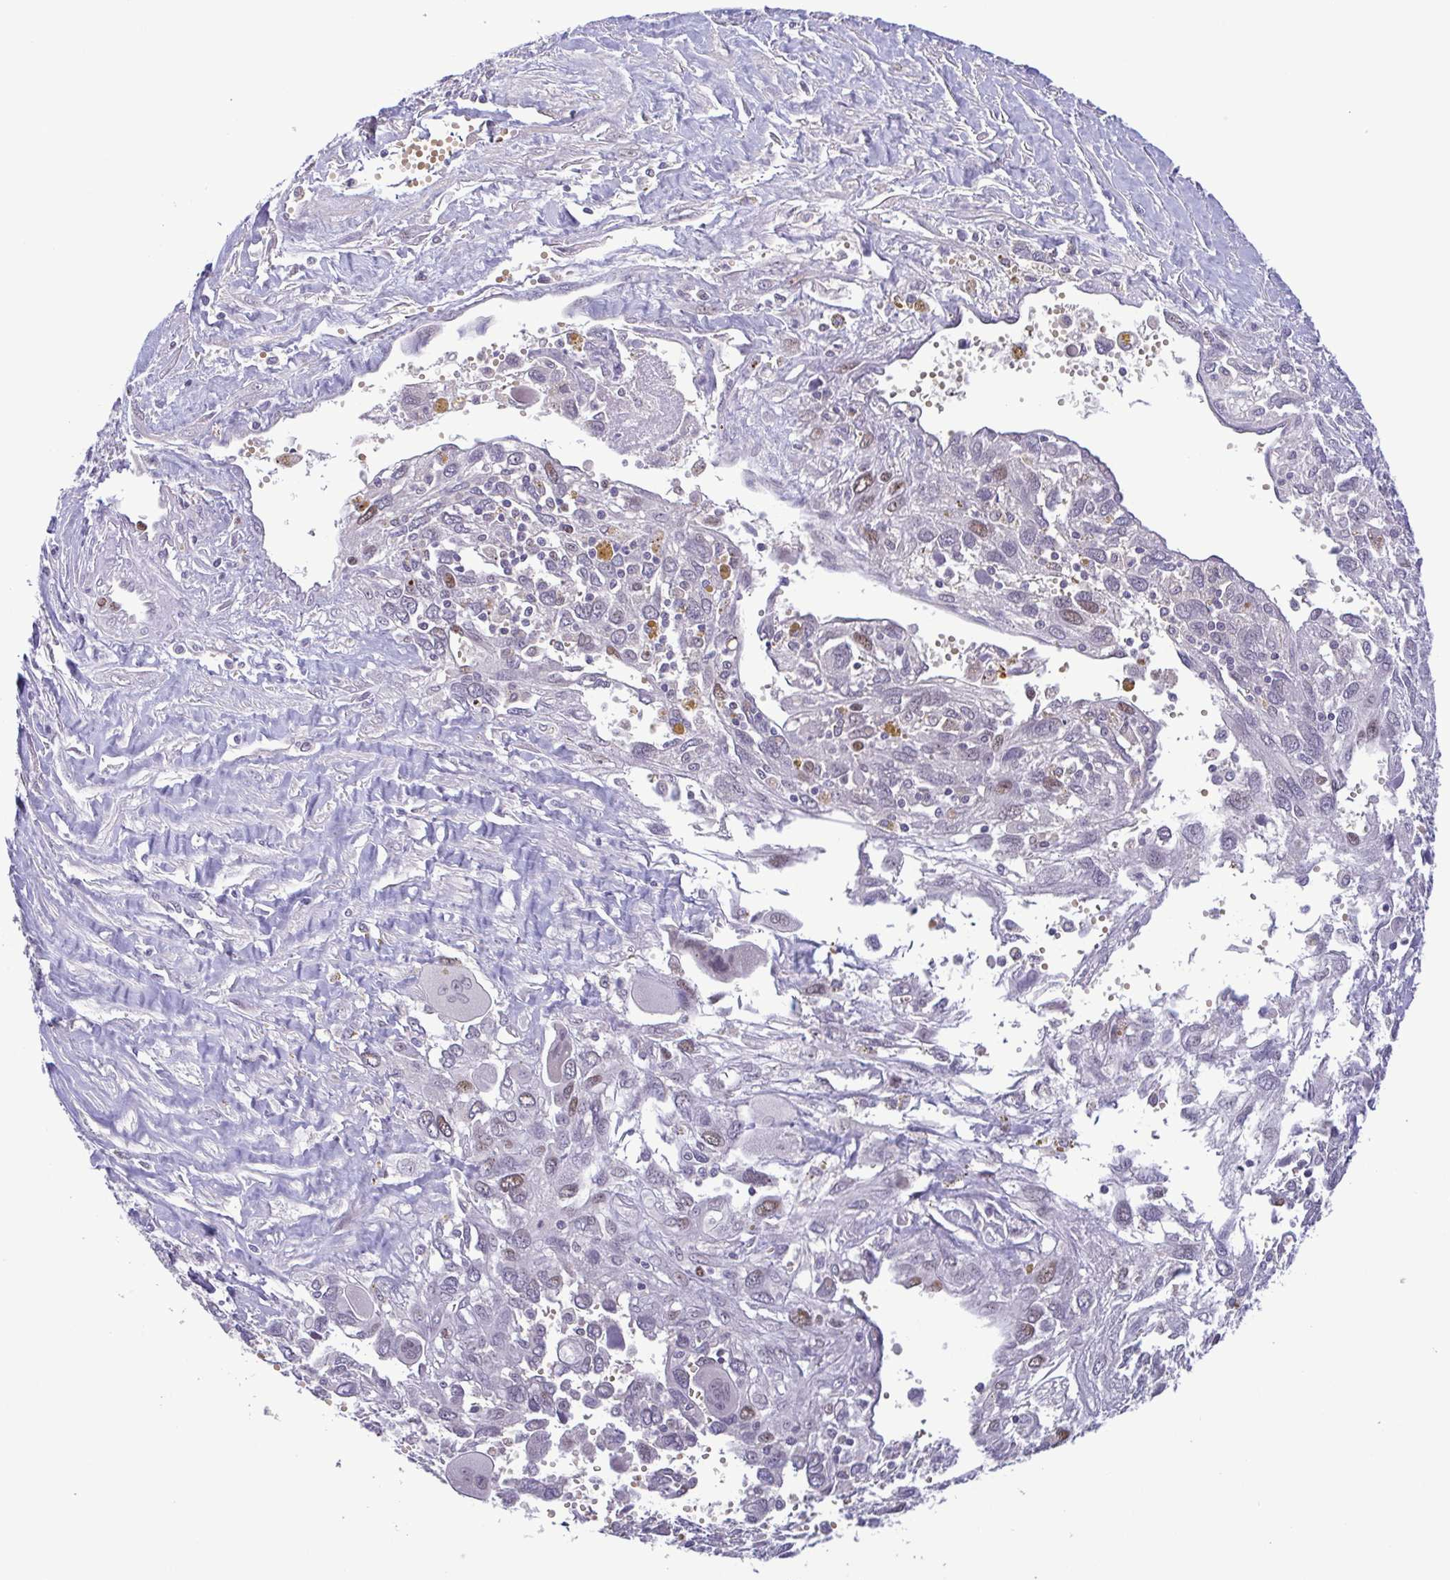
{"staining": {"intensity": "negative", "quantity": "none", "location": "none"}, "tissue": "pancreatic cancer", "cell_type": "Tumor cells", "image_type": "cancer", "snomed": [{"axis": "morphology", "description": "Adenocarcinoma, NOS"}, {"axis": "topography", "description": "Pancreas"}], "caption": "This is a photomicrograph of IHC staining of pancreatic cancer (adenocarcinoma), which shows no expression in tumor cells.", "gene": "TIPIN", "patient": {"sex": "female", "age": 47}}